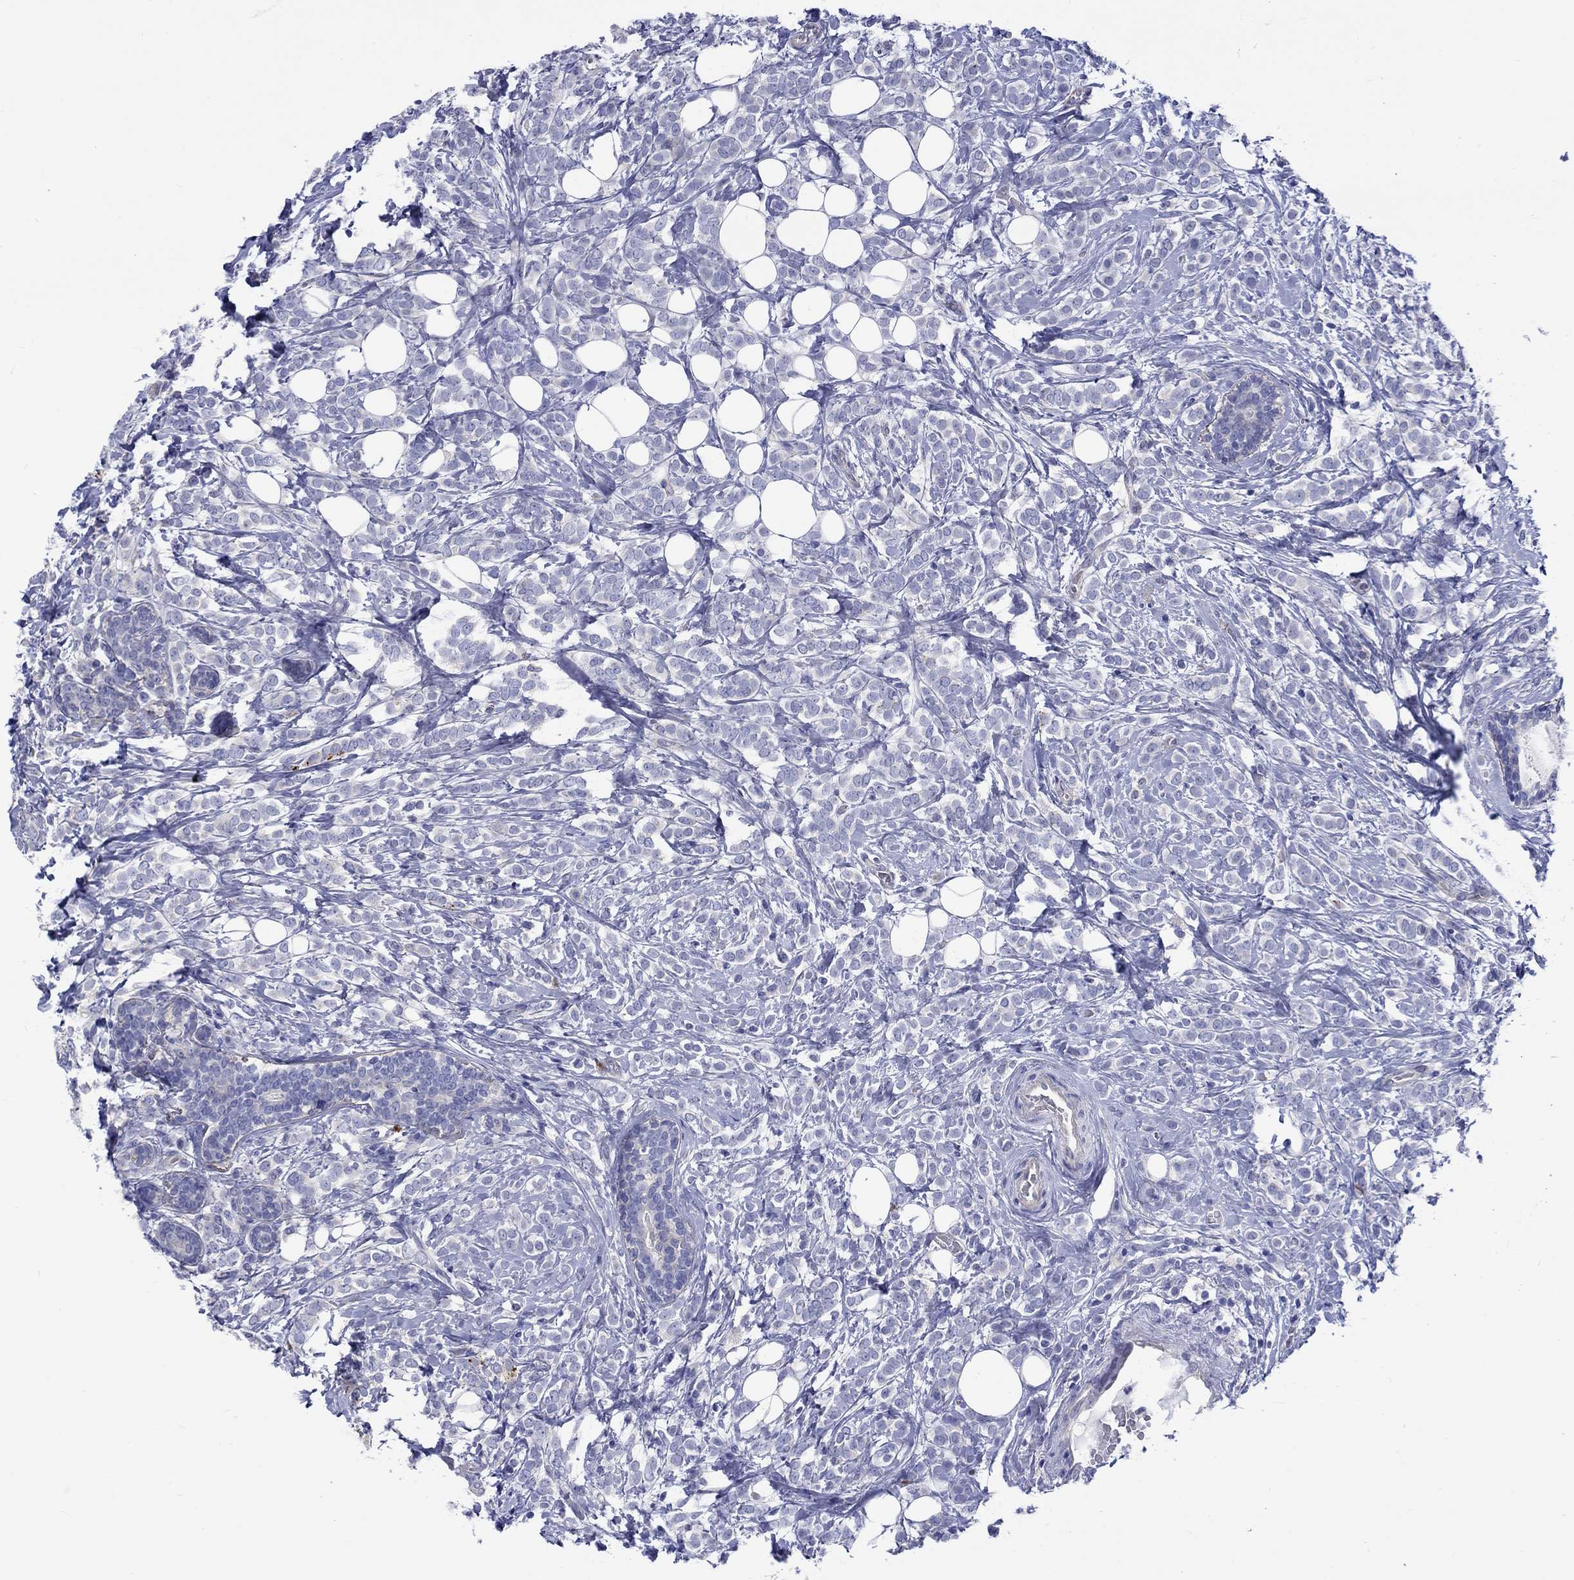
{"staining": {"intensity": "negative", "quantity": "none", "location": "none"}, "tissue": "breast cancer", "cell_type": "Tumor cells", "image_type": "cancer", "snomed": [{"axis": "morphology", "description": "Lobular carcinoma"}, {"axis": "topography", "description": "Breast"}], "caption": "IHC of lobular carcinoma (breast) displays no positivity in tumor cells.", "gene": "SH2D7", "patient": {"sex": "female", "age": 49}}